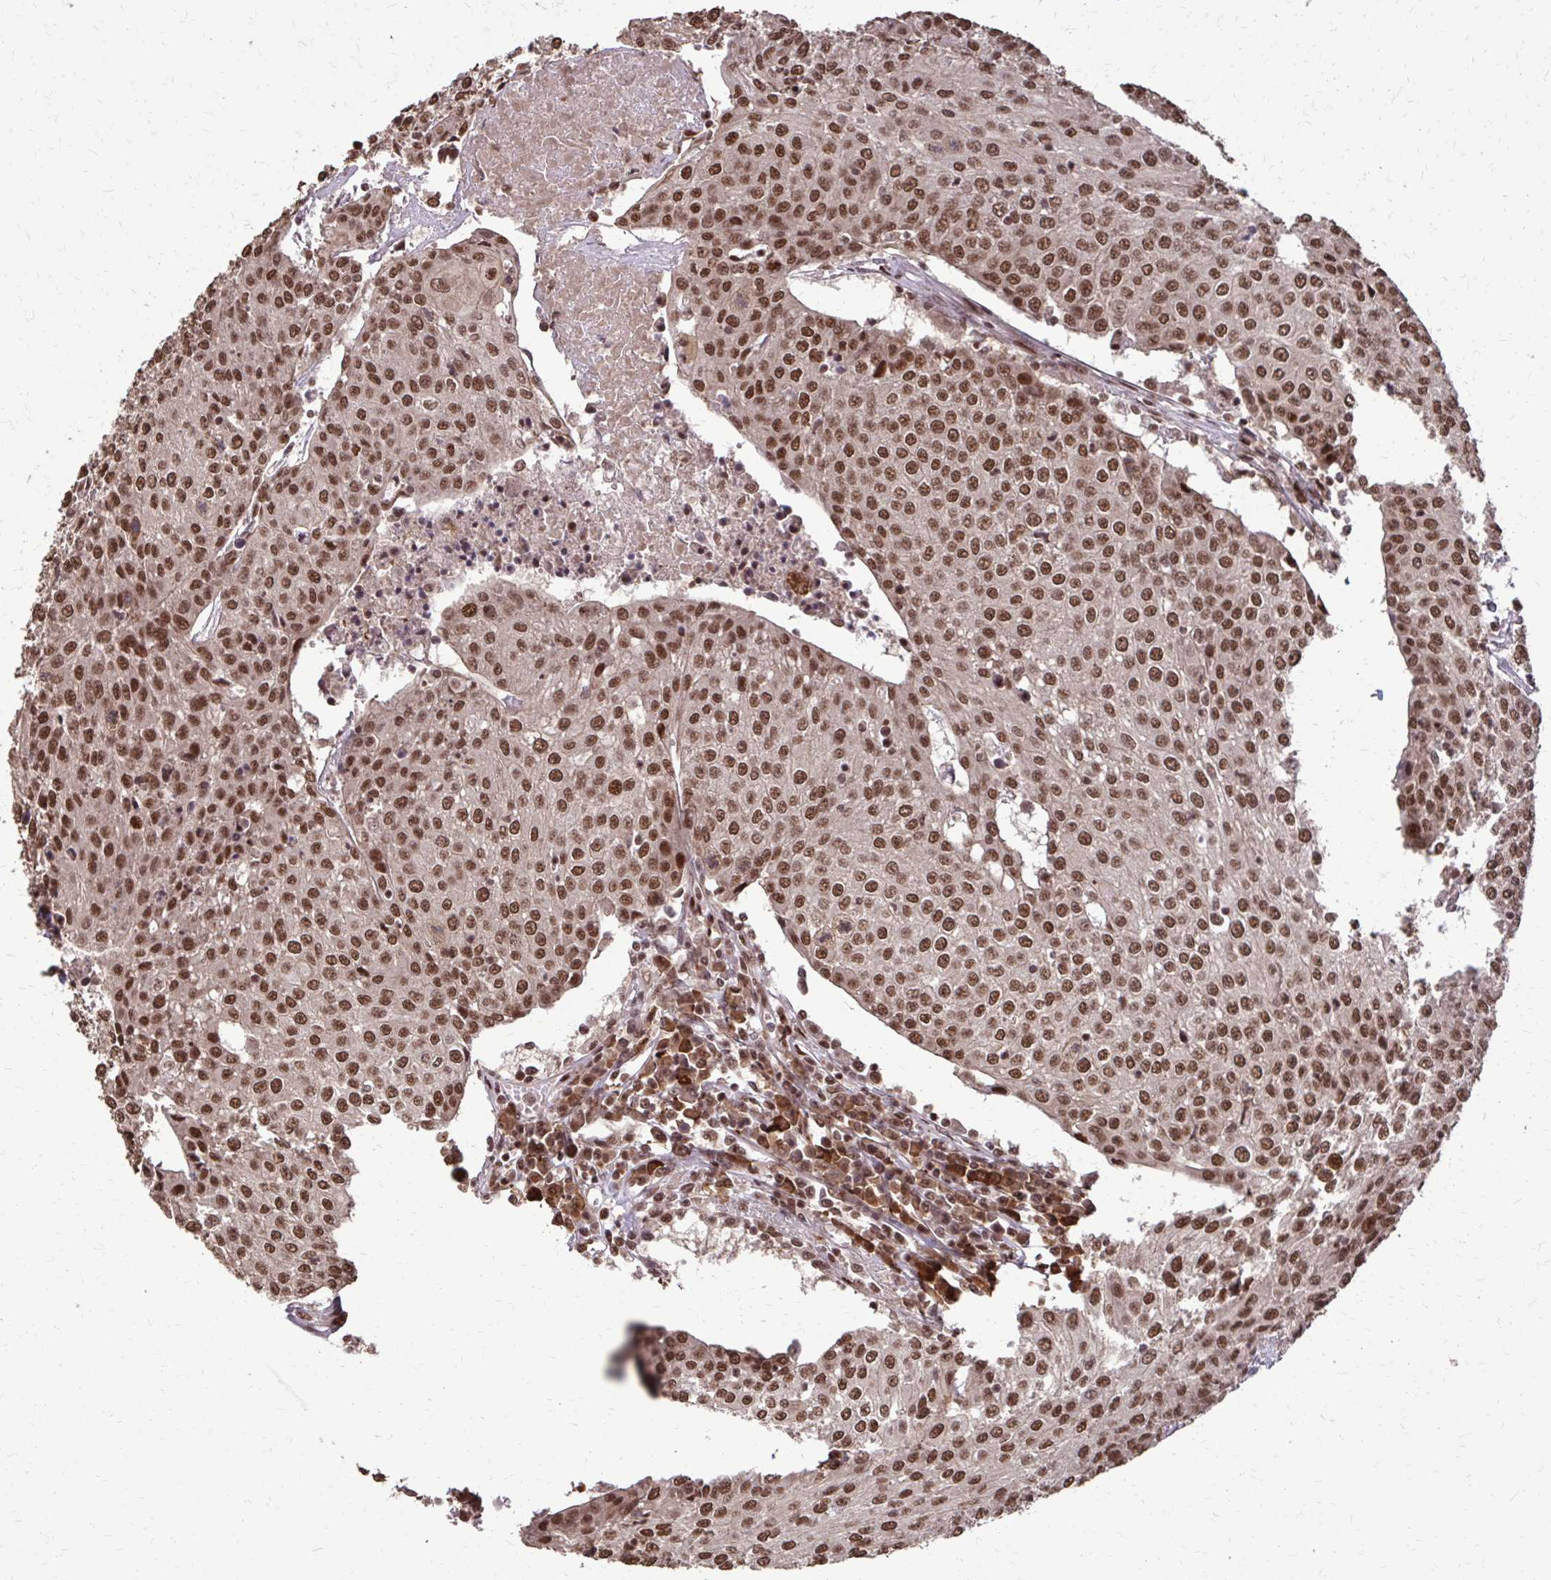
{"staining": {"intensity": "strong", "quantity": ">75%", "location": "nuclear"}, "tissue": "urothelial cancer", "cell_type": "Tumor cells", "image_type": "cancer", "snomed": [{"axis": "morphology", "description": "Urothelial carcinoma, High grade"}, {"axis": "topography", "description": "Urinary bladder"}], "caption": "Immunohistochemistry photomicrograph of human urothelial cancer stained for a protein (brown), which demonstrates high levels of strong nuclear staining in about >75% of tumor cells.", "gene": "SS18", "patient": {"sex": "female", "age": 85}}